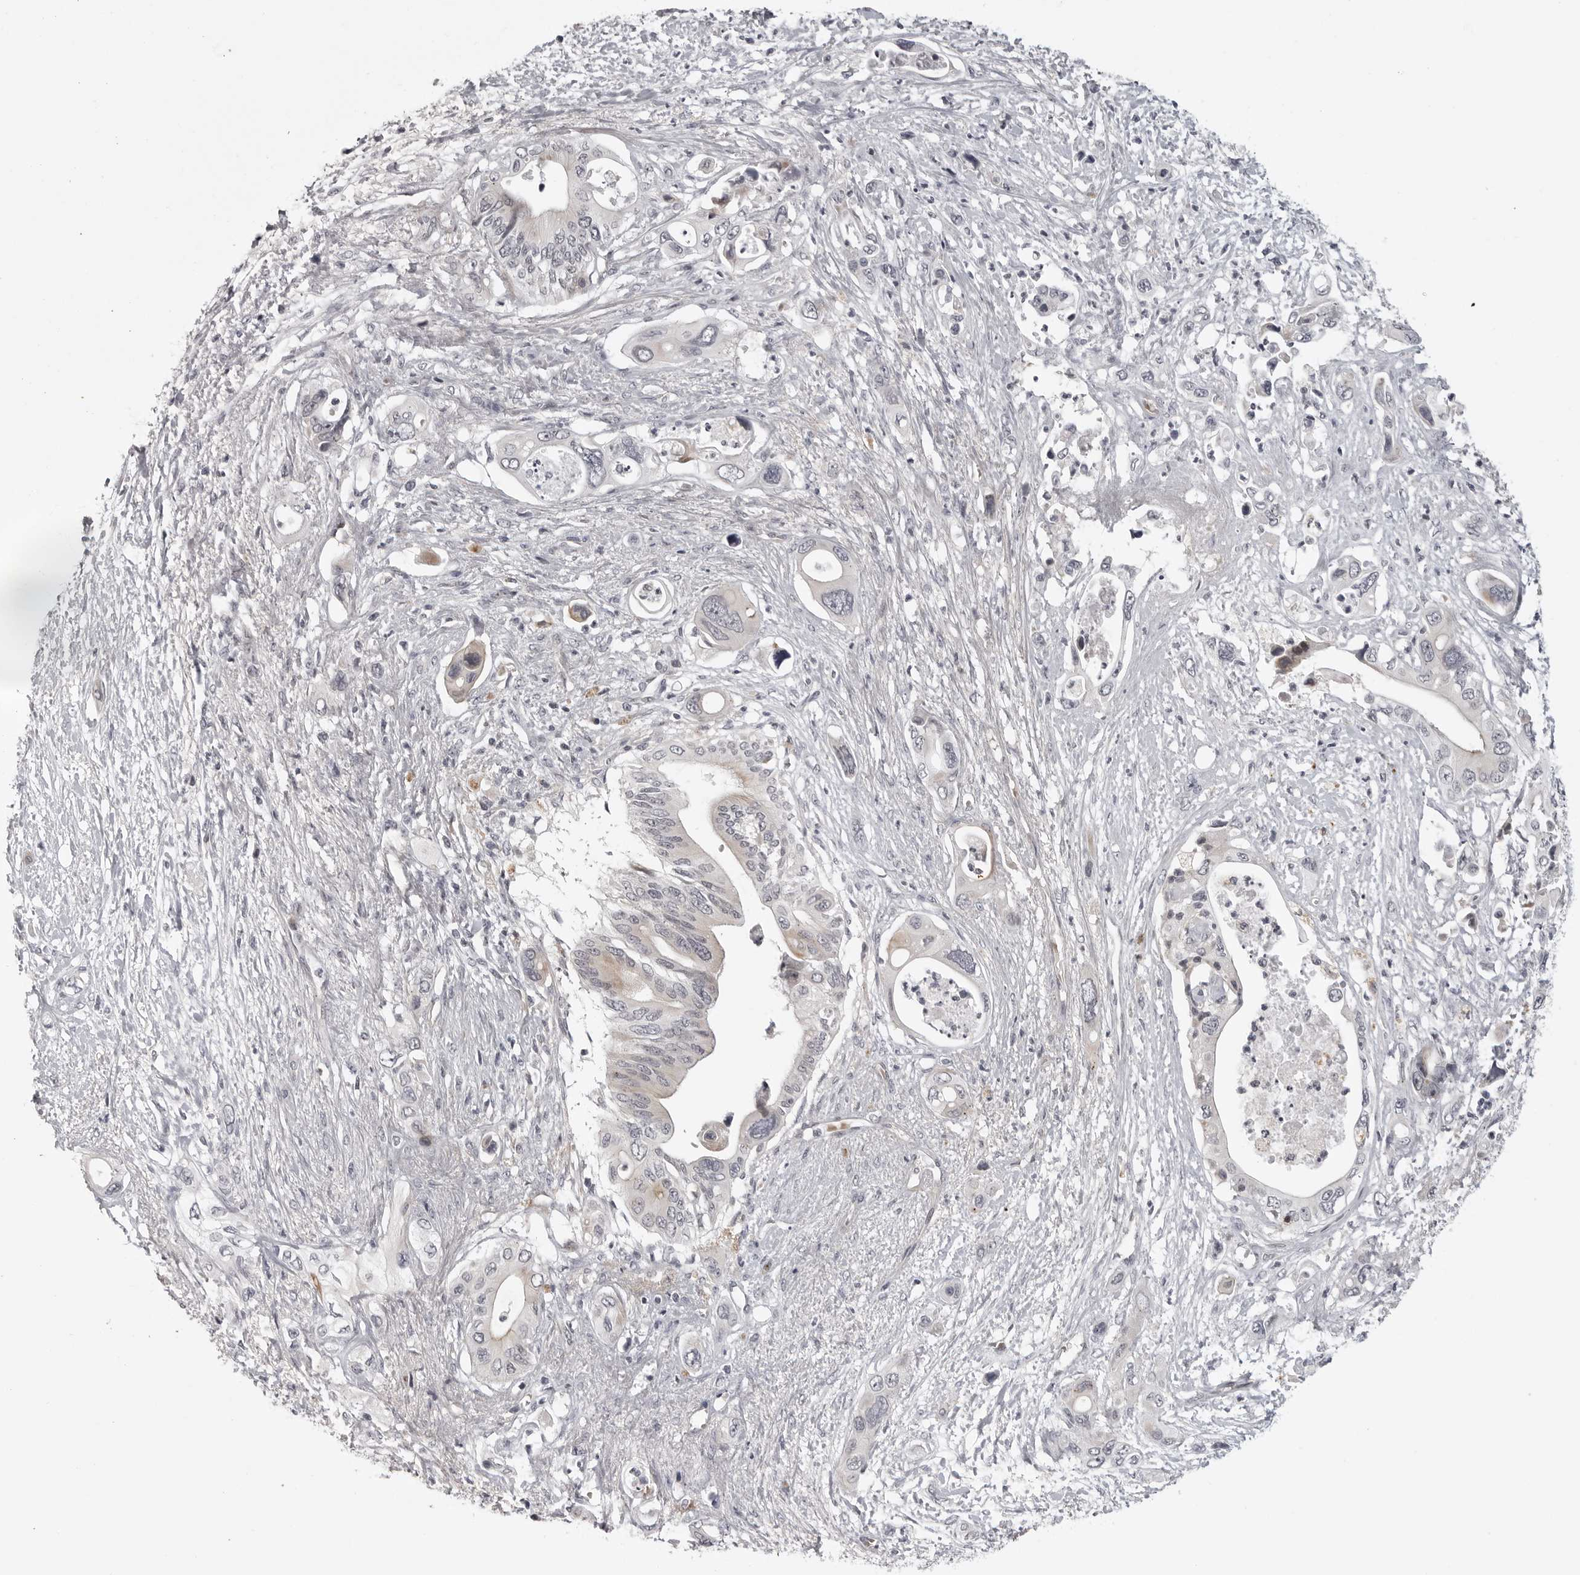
{"staining": {"intensity": "negative", "quantity": "none", "location": "none"}, "tissue": "pancreatic cancer", "cell_type": "Tumor cells", "image_type": "cancer", "snomed": [{"axis": "morphology", "description": "Adenocarcinoma, NOS"}, {"axis": "topography", "description": "Pancreas"}], "caption": "Immunohistochemistry micrograph of neoplastic tissue: pancreatic adenocarcinoma stained with DAB (3,3'-diaminobenzidine) demonstrates no significant protein staining in tumor cells.", "gene": "CD300LD", "patient": {"sex": "male", "age": 66}}